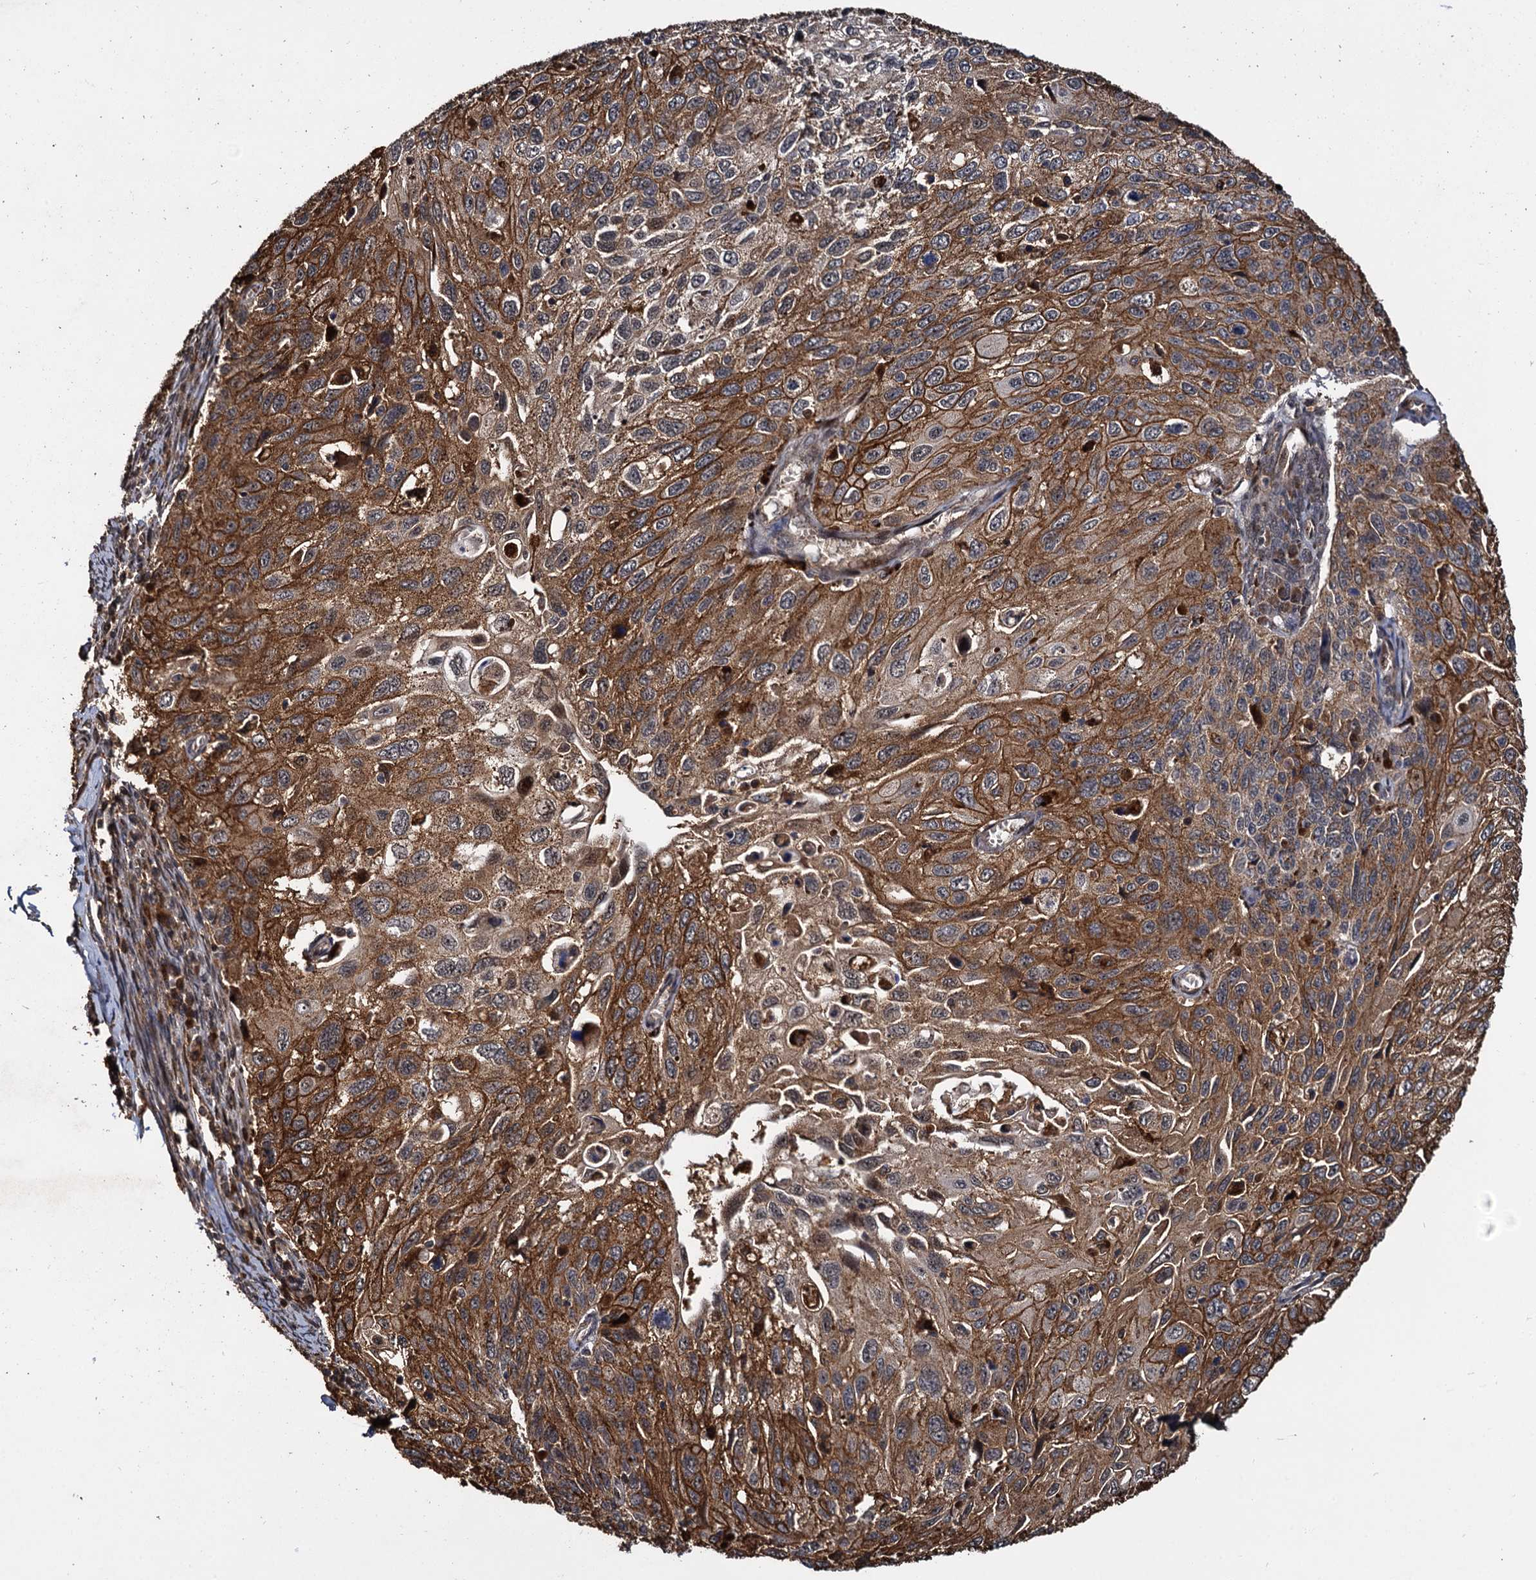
{"staining": {"intensity": "moderate", "quantity": ">75%", "location": "cytoplasmic/membranous"}, "tissue": "cervical cancer", "cell_type": "Tumor cells", "image_type": "cancer", "snomed": [{"axis": "morphology", "description": "Squamous cell carcinoma, NOS"}, {"axis": "topography", "description": "Cervix"}], "caption": "This is a photomicrograph of immunohistochemistry (IHC) staining of cervical cancer, which shows moderate expression in the cytoplasmic/membranous of tumor cells.", "gene": "CEP192", "patient": {"sex": "female", "age": 70}}